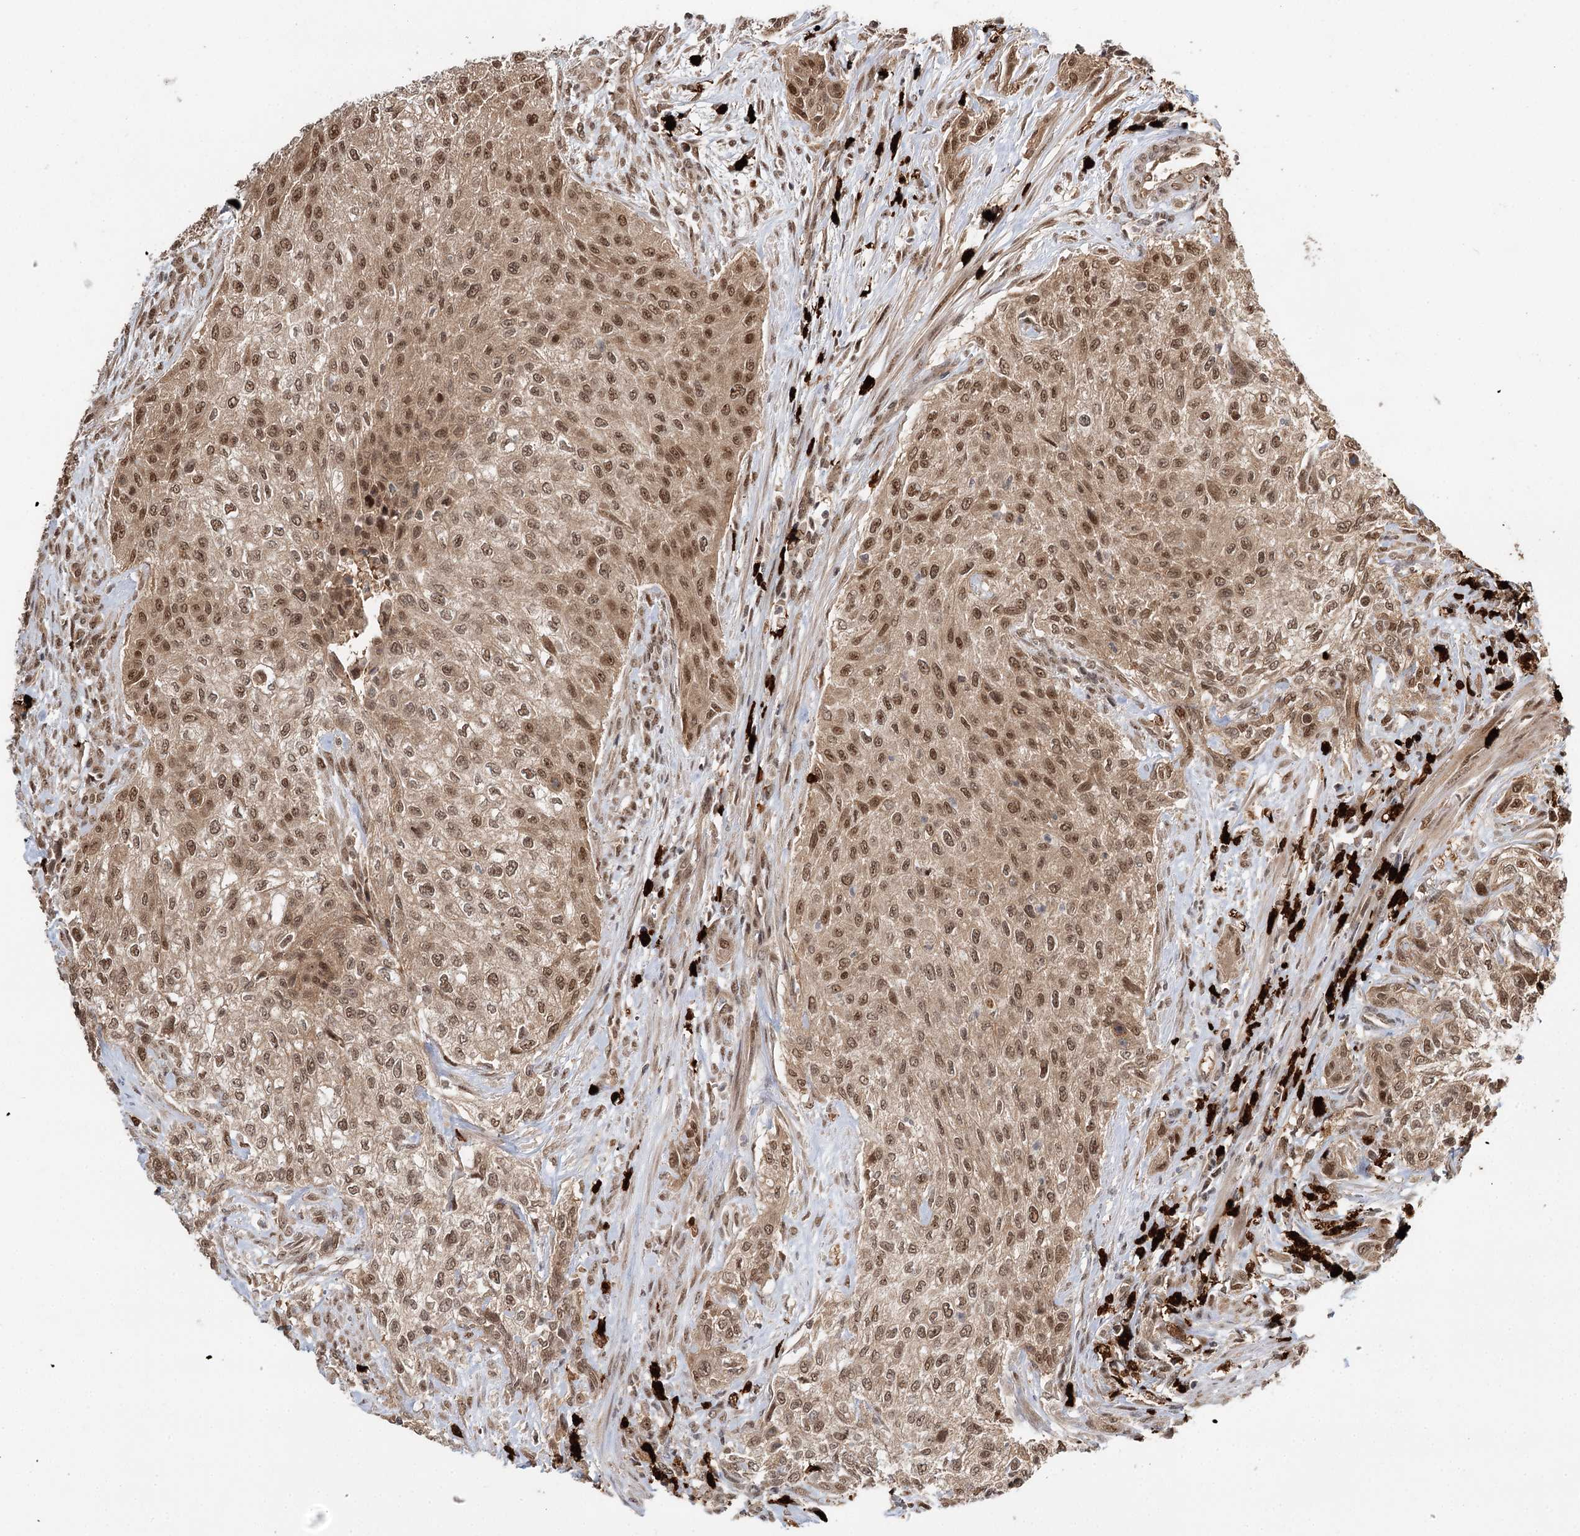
{"staining": {"intensity": "moderate", "quantity": ">75%", "location": "nuclear"}, "tissue": "urothelial cancer", "cell_type": "Tumor cells", "image_type": "cancer", "snomed": [{"axis": "morphology", "description": "Normal tissue, NOS"}, {"axis": "morphology", "description": "Urothelial carcinoma, NOS"}, {"axis": "topography", "description": "Urinary bladder"}, {"axis": "topography", "description": "Peripheral nerve tissue"}], "caption": "DAB immunohistochemical staining of human urothelial cancer reveals moderate nuclear protein expression in about >75% of tumor cells.", "gene": "N6AMT1", "patient": {"sex": "male", "age": 35}}